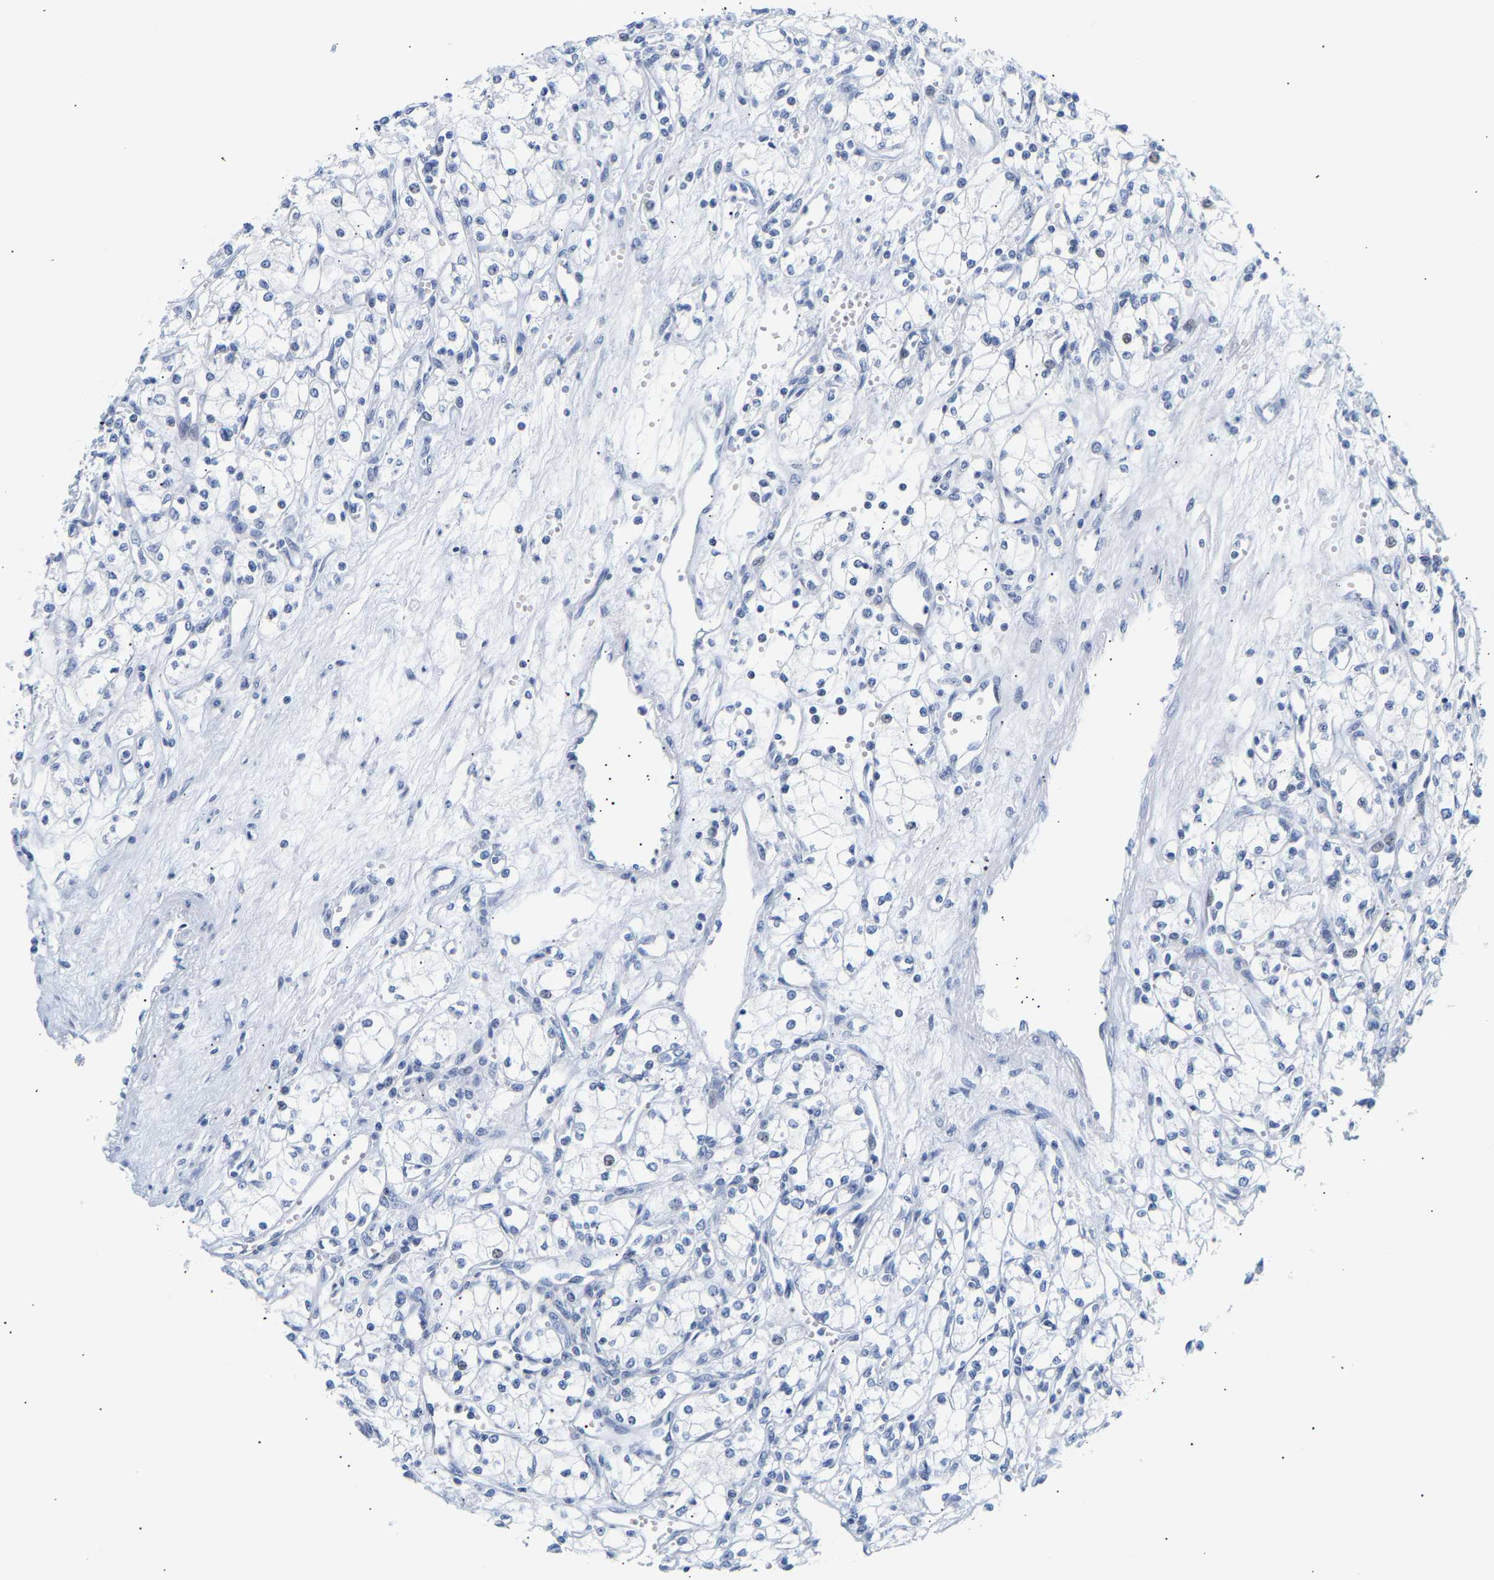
{"staining": {"intensity": "negative", "quantity": "none", "location": "none"}, "tissue": "renal cancer", "cell_type": "Tumor cells", "image_type": "cancer", "snomed": [{"axis": "morphology", "description": "Adenocarcinoma, NOS"}, {"axis": "topography", "description": "Kidney"}], "caption": "Immunohistochemistry image of neoplastic tissue: renal adenocarcinoma stained with DAB reveals no significant protein positivity in tumor cells.", "gene": "SPINK2", "patient": {"sex": "male", "age": 59}}